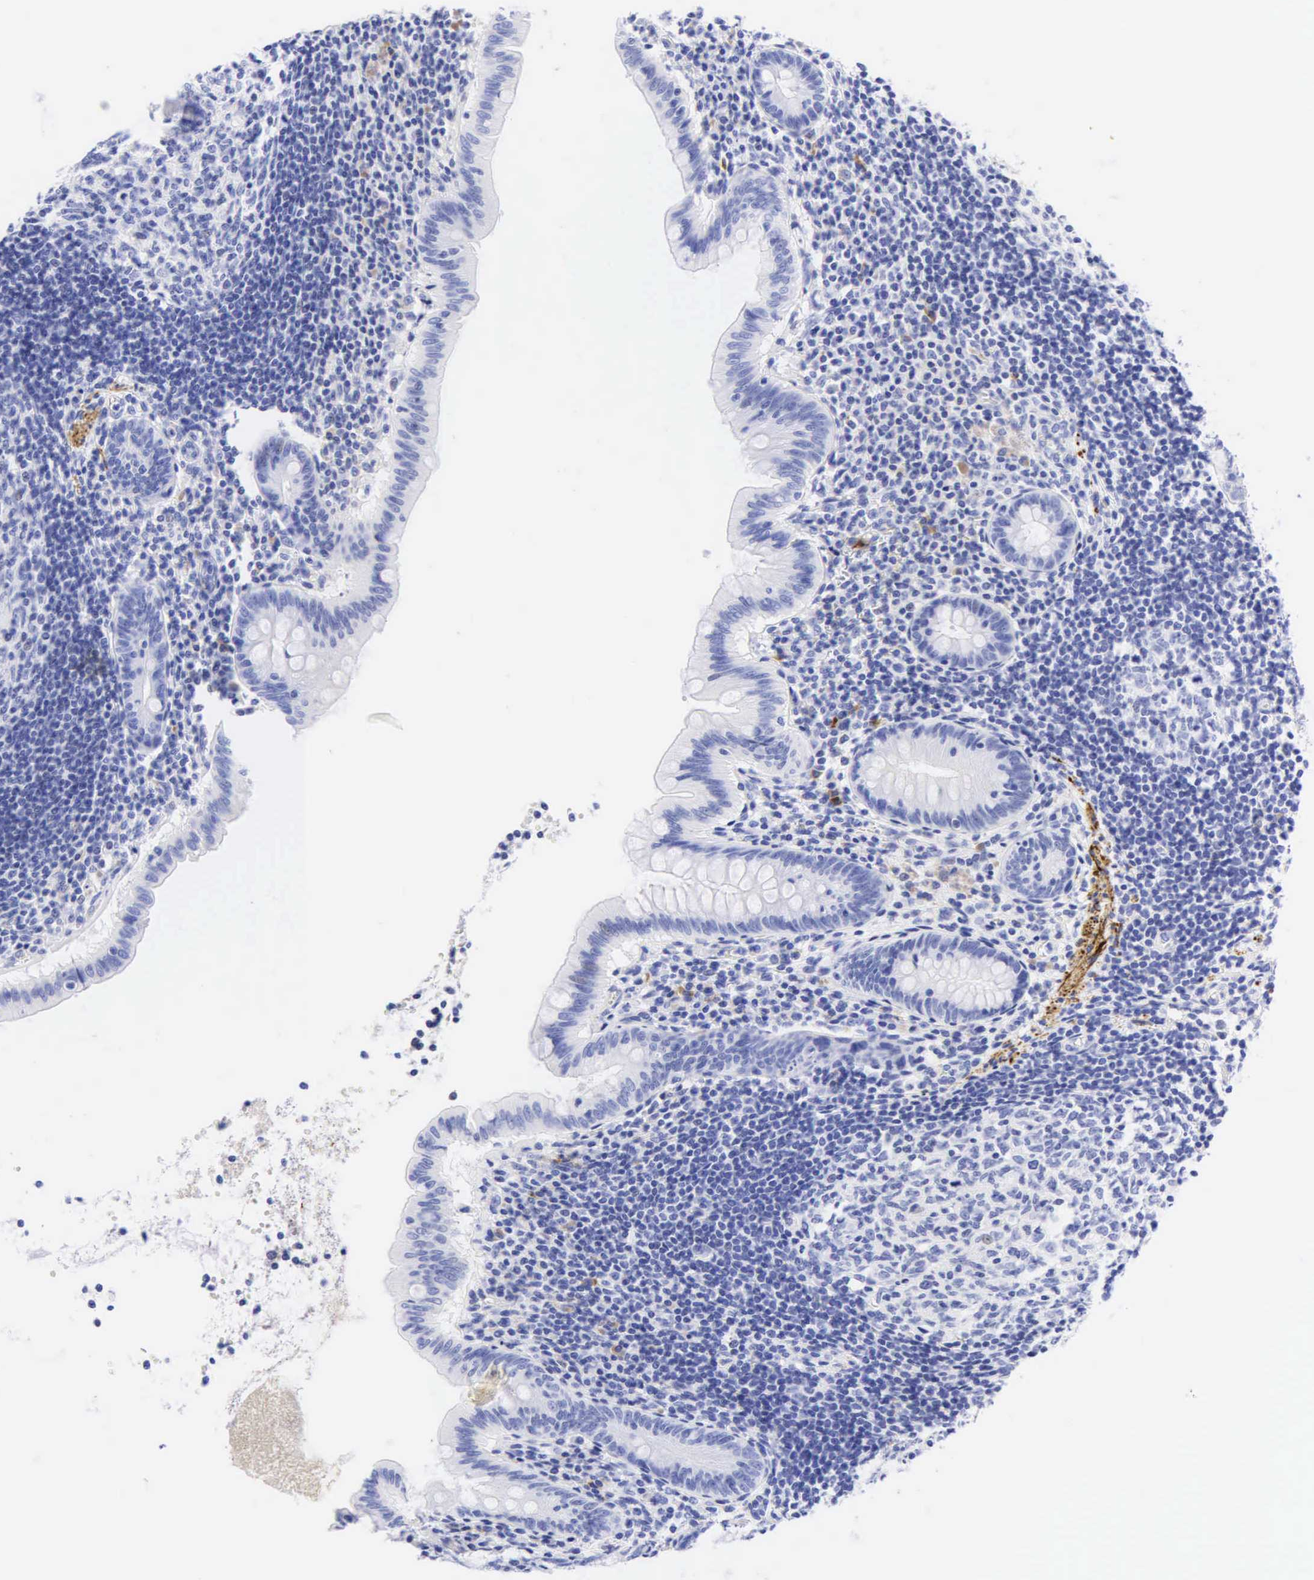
{"staining": {"intensity": "negative", "quantity": "none", "location": "none"}, "tissue": "appendix", "cell_type": "Glandular cells", "image_type": "normal", "snomed": [{"axis": "morphology", "description": "Normal tissue, NOS"}, {"axis": "topography", "description": "Appendix"}], "caption": "Immunohistochemical staining of normal human appendix exhibits no significant expression in glandular cells.", "gene": "DES", "patient": {"sex": "female", "age": 34}}